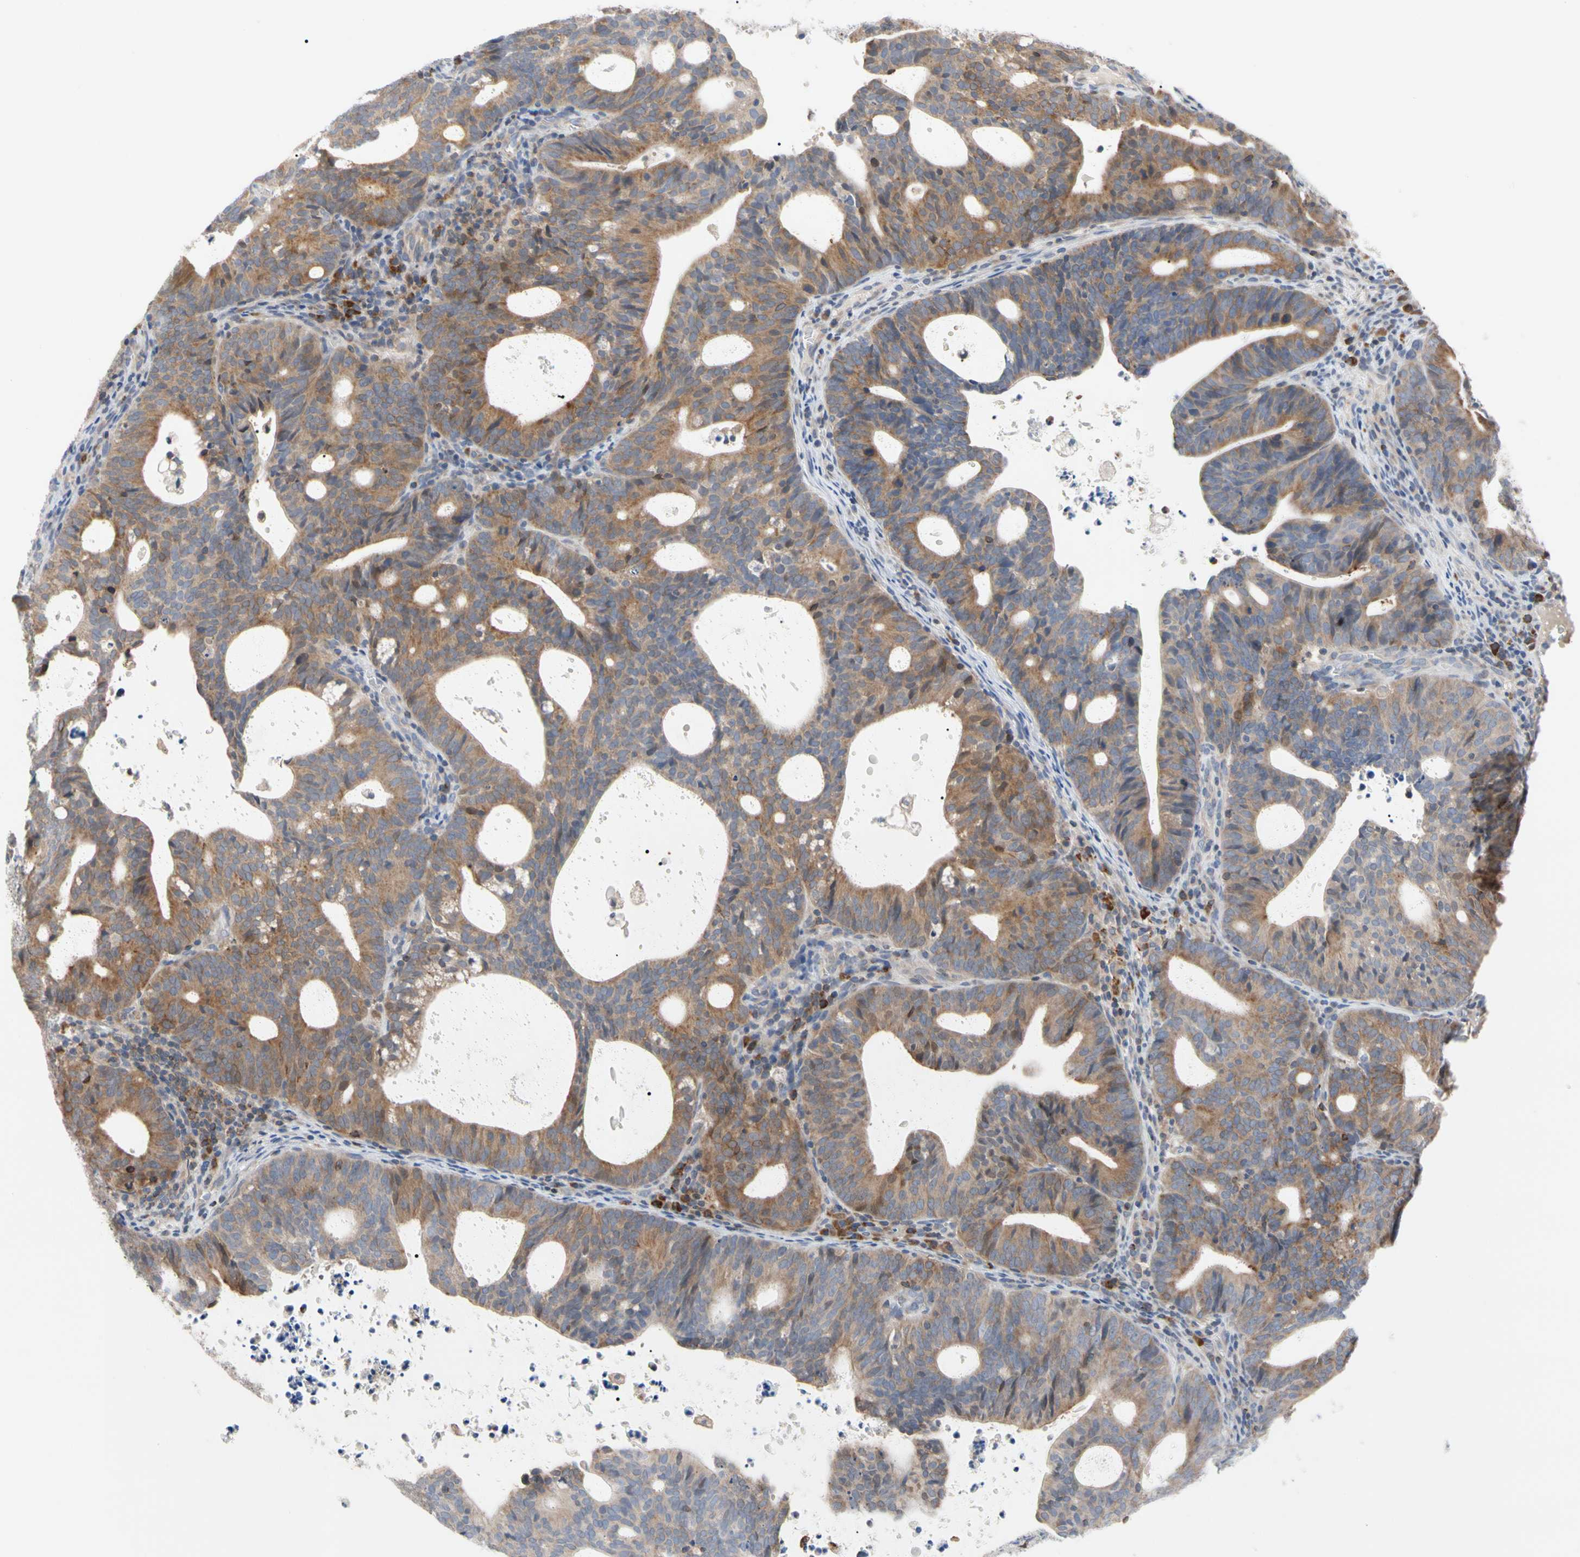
{"staining": {"intensity": "moderate", "quantity": "25%-75%", "location": "cytoplasmic/membranous"}, "tissue": "endometrial cancer", "cell_type": "Tumor cells", "image_type": "cancer", "snomed": [{"axis": "morphology", "description": "Adenocarcinoma, NOS"}, {"axis": "topography", "description": "Uterus"}], "caption": "Immunohistochemistry (IHC) of endometrial cancer demonstrates medium levels of moderate cytoplasmic/membranous positivity in about 25%-75% of tumor cells. Nuclei are stained in blue.", "gene": "MCL1", "patient": {"sex": "female", "age": 83}}